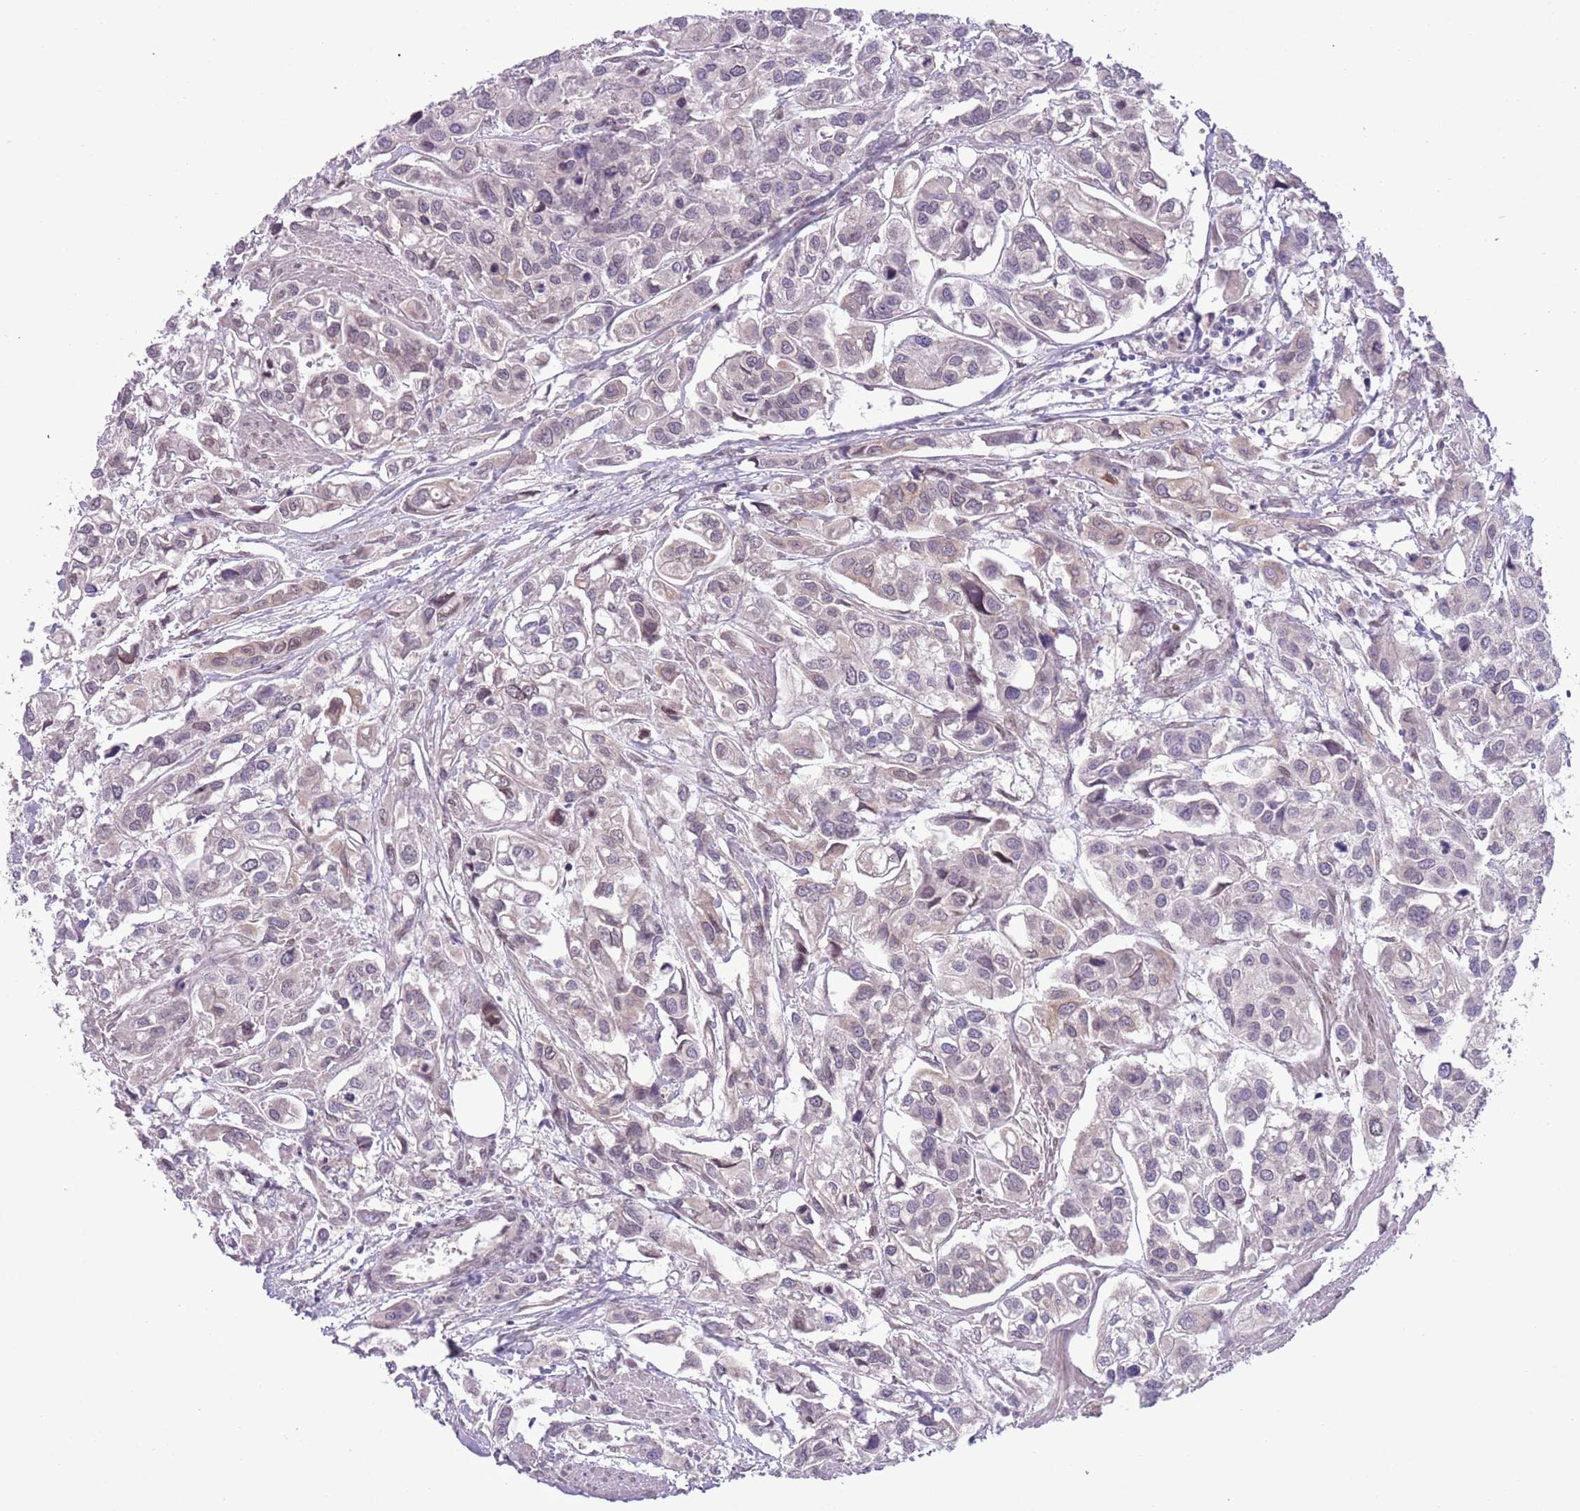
{"staining": {"intensity": "negative", "quantity": "none", "location": "none"}, "tissue": "urothelial cancer", "cell_type": "Tumor cells", "image_type": "cancer", "snomed": [{"axis": "morphology", "description": "Urothelial carcinoma, High grade"}, {"axis": "topography", "description": "Urinary bladder"}], "caption": "This histopathology image is of urothelial cancer stained with immunohistochemistry (IHC) to label a protein in brown with the nuclei are counter-stained blue. There is no positivity in tumor cells.", "gene": "CCND2", "patient": {"sex": "male", "age": 67}}